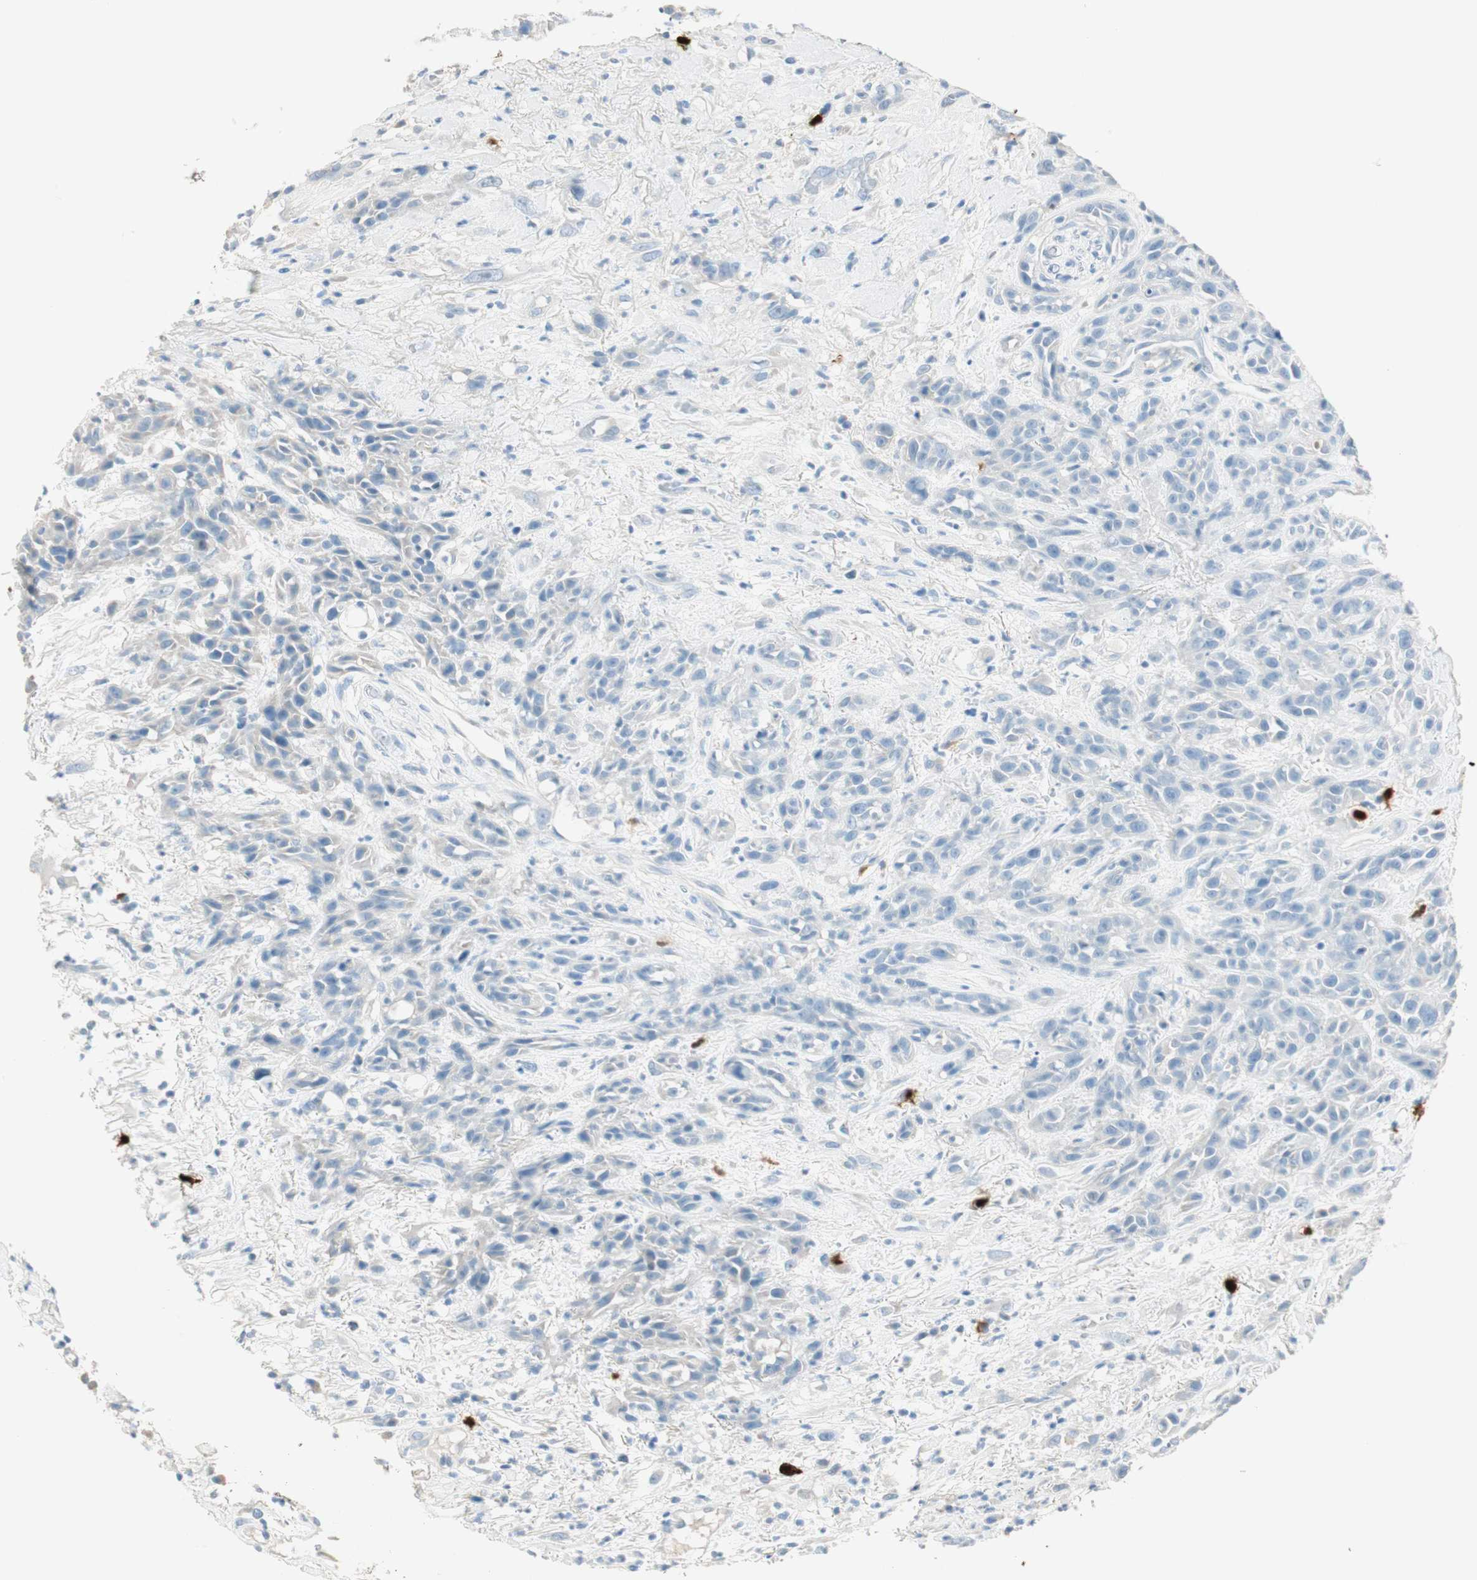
{"staining": {"intensity": "negative", "quantity": "none", "location": "none"}, "tissue": "head and neck cancer", "cell_type": "Tumor cells", "image_type": "cancer", "snomed": [{"axis": "morphology", "description": "Squamous cell carcinoma, NOS"}, {"axis": "topography", "description": "Head-Neck"}], "caption": "A high-resolution histopathology image shows immunohistochemistry staining of head and neck cancer, which shows no significant expression in tumor cells.", "gene": "HPGD", "patient": {"sex": "male", "age": 62}}